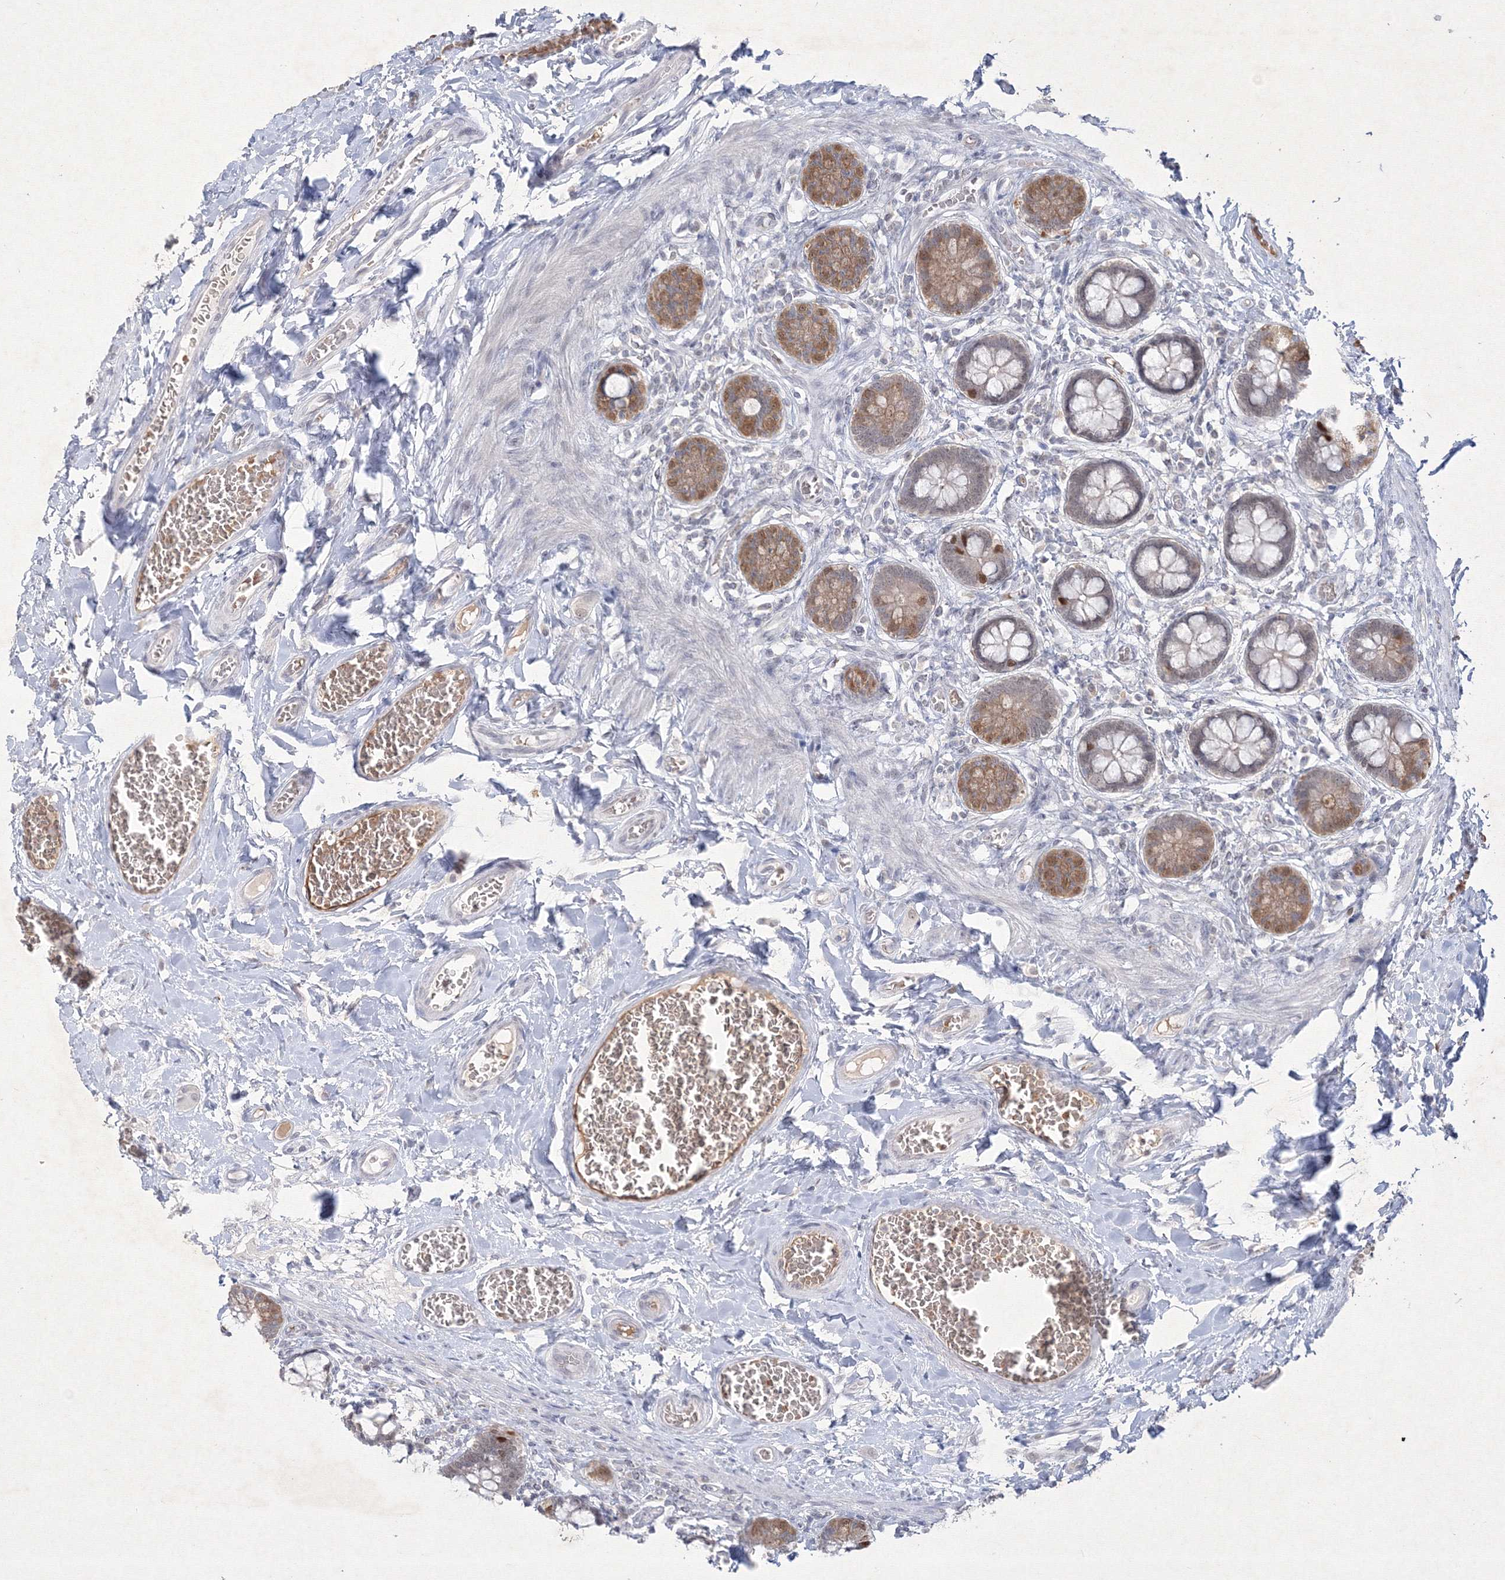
{"staining": {"intensity": "moderate", "quantity": "25%-75%", "location": "cytoplasmic/membranous,nuclear"}, "tissue": "small intestine", "cell_type": "Glandular cells", "image_type": "normal", "snomed": [{"axis": "morphology", "description": "Normal tissue, NOS"}, {"axis": "topography", "description": "Small intestine"}], "caption": "About 25%-75% of glandular cells in unremarkable small intestine display moderate cytoplasmic/membranous,nuclear protein staining as visualized by brown immunohistochemical staining.", "gene": "NXPE3", "patient": {"sex": "male", "age": 52}}